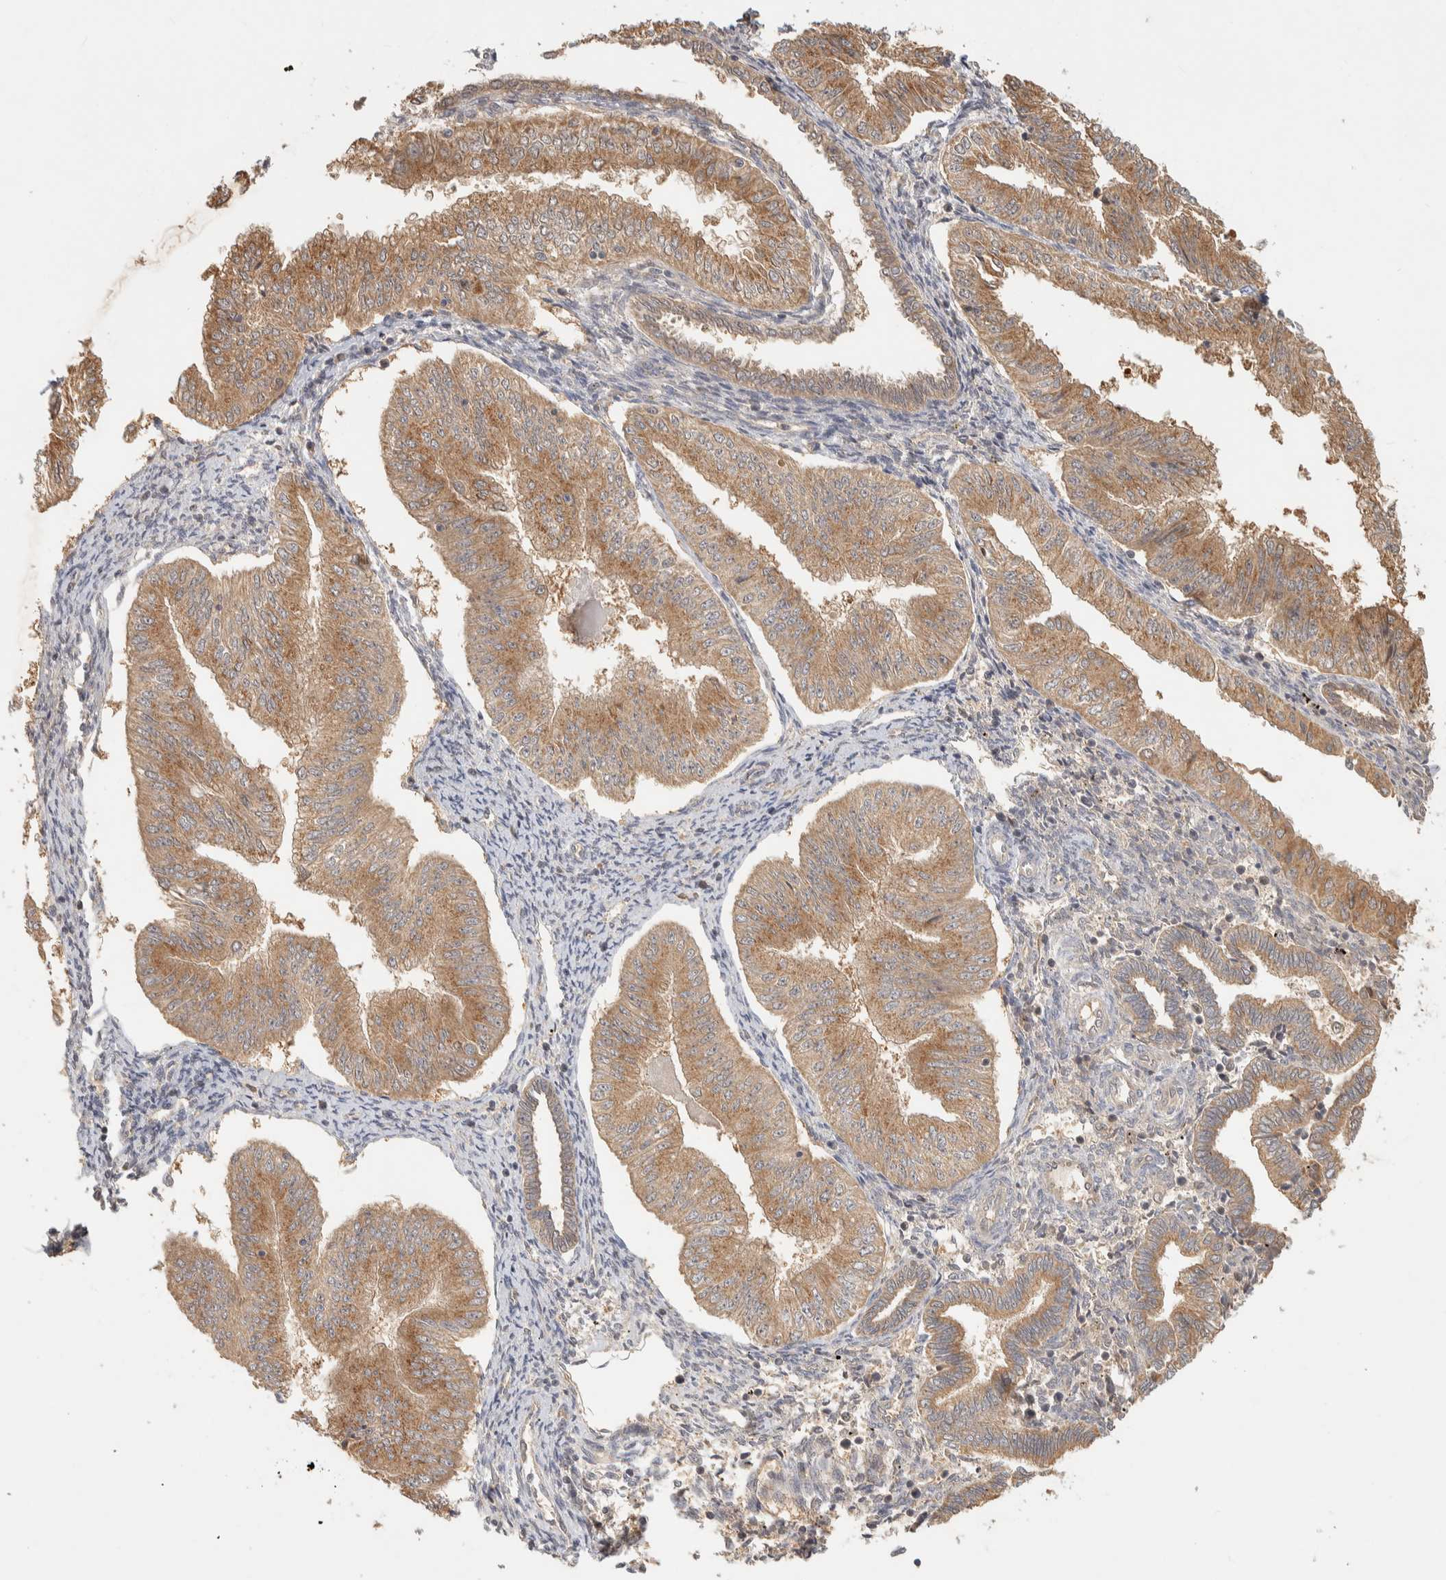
{"staining": {"intensity": "moderate", "quantity": ">75%", "location": "cytoplasmic/membranous"}, "tissue": "endometrial cancer", "cell_type": "Tumor cells", "image_type": "cancer", "snomed": [{"axis": "morphology", "description": "Normal tissue, NOS"}, {"axis": "morphology", "description": "Adenocarcinoma, NOS"}, {"axis": "topography", "description": "Endometrium"}], "caption": "Immunohistochemical staining of endometrial cancer reveals medium levels of moderate cytoplasmic/membranous staining in approximately >75% of tumor cells.", "gene": "TTI2", "patient": {"sex": "female", "age": 53}}